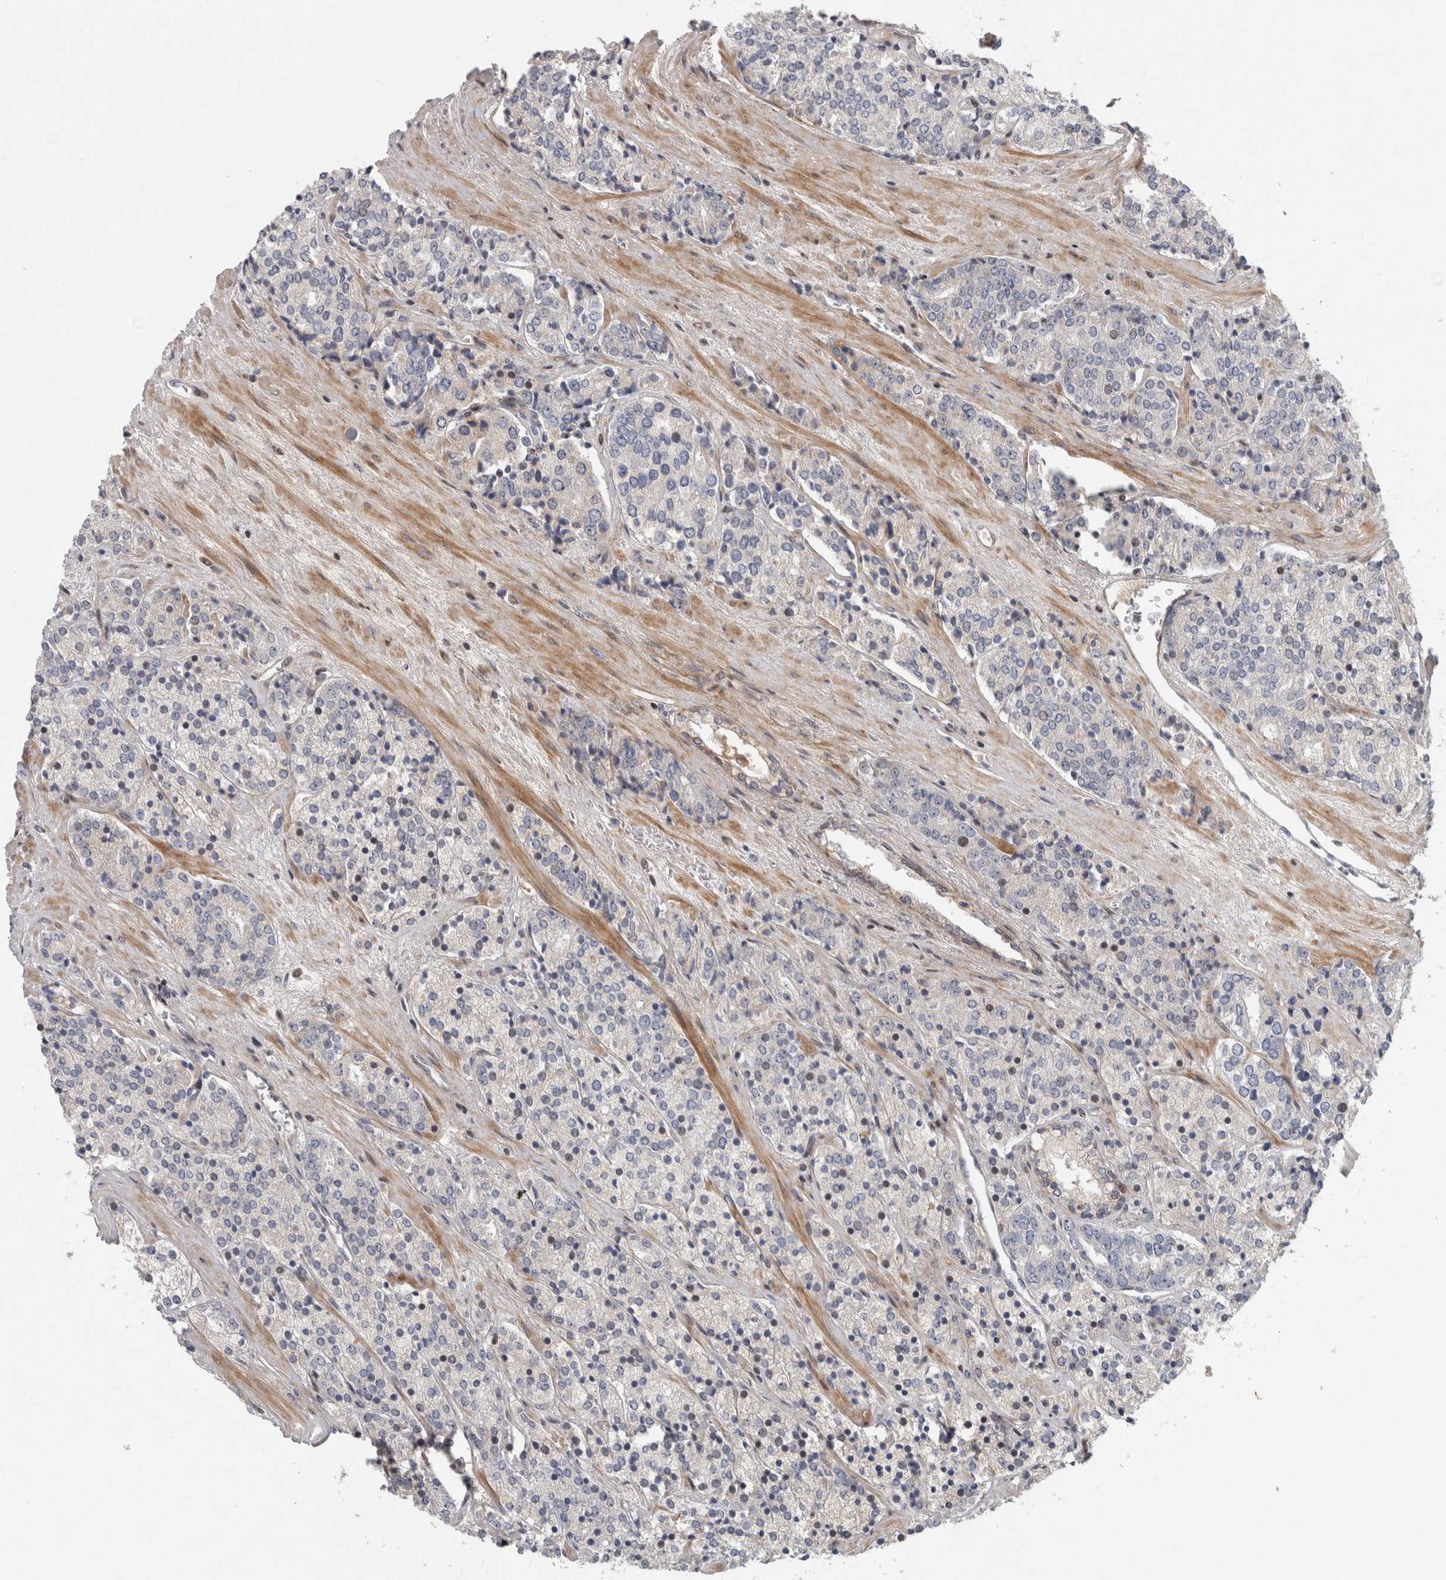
{"staining": {"intensity": "negative", "quantity": "none", "location": "none"}, "tissue": "prostate cancer", "cell_type": "Tumor cells", "image_type": "cancer", "snomed": [{"axis": "morphology", "description": "Adenocarcinoma, High grade"}, {"axis": "topography", "description": "Prostate"}], "caption": "DAB (3,3'-diaminobenzidine) immunohistochemical staining of prostate cancer (adenocarcinoma (high-grade)) demonstrates no significant expression in tumor cells. Brightfield microscopy of immunohistochemistry stained with DAB (3,3'-diaminobenzidine) (brown) and hematoxylin (blue), captured at high magnification.", "gene": "RBM48", "patient": {"sex": "male", "age": 71}}